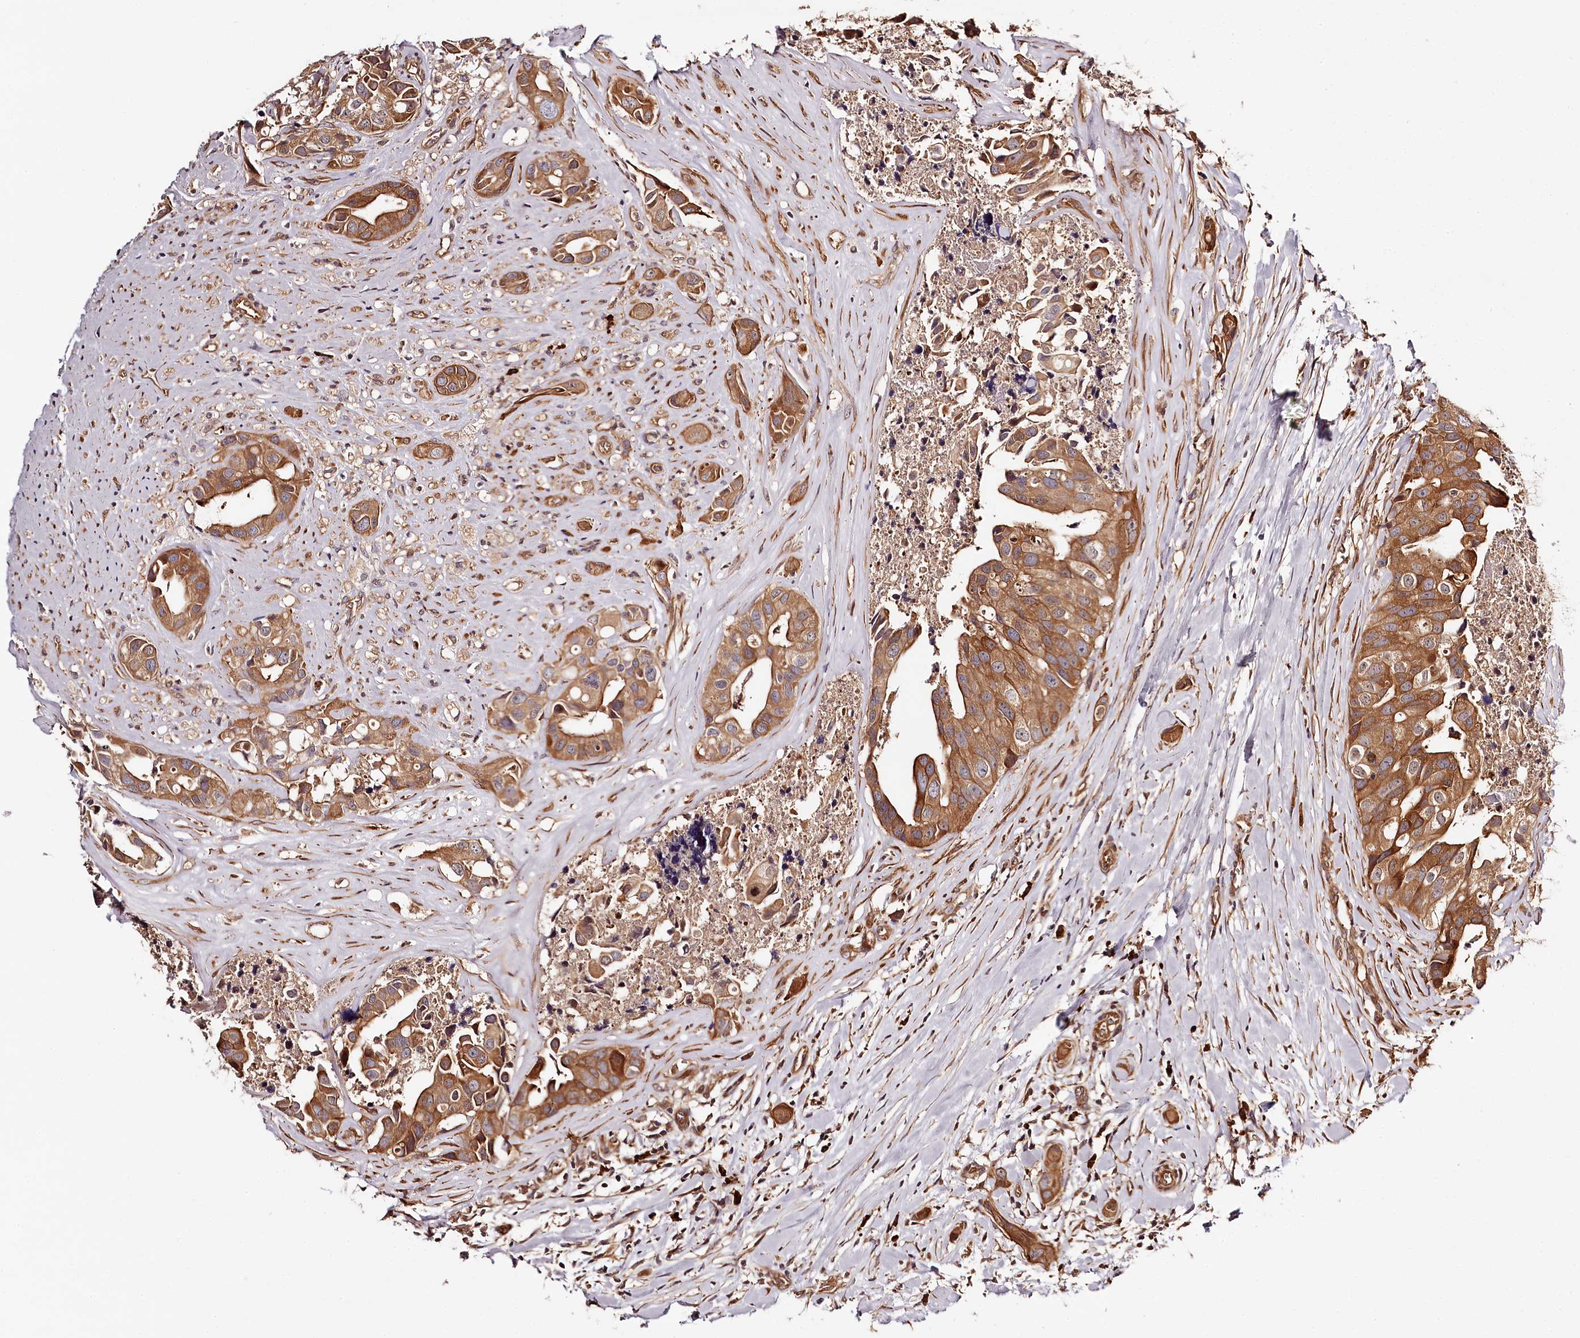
{"staining": {"intensity": "moderate", "quantity": ">75%", "location": "cytoplasmic/membranous"}, "tissue": "head and neck cancer", "cell_type": "Tumor cells", "image_type": "cancer", "snomed": [{"axis": "morphology", "description": "Adenocarcinoma, NOS"}, {"axis": "morphology", "description": "Adenocarcinoma, metastatic, NOS"}, {"axis": "topography", "description": "Head-Neck"}], "caption": "Immunohistochemical staining of adenocarcinoma (head and neck) reveals medium levels of moderate cytoplasmic/membranous expression in approximately >75% of tumor cells.", "gene": "TARS1", "patient": {"sex": "male", "age": 75}}